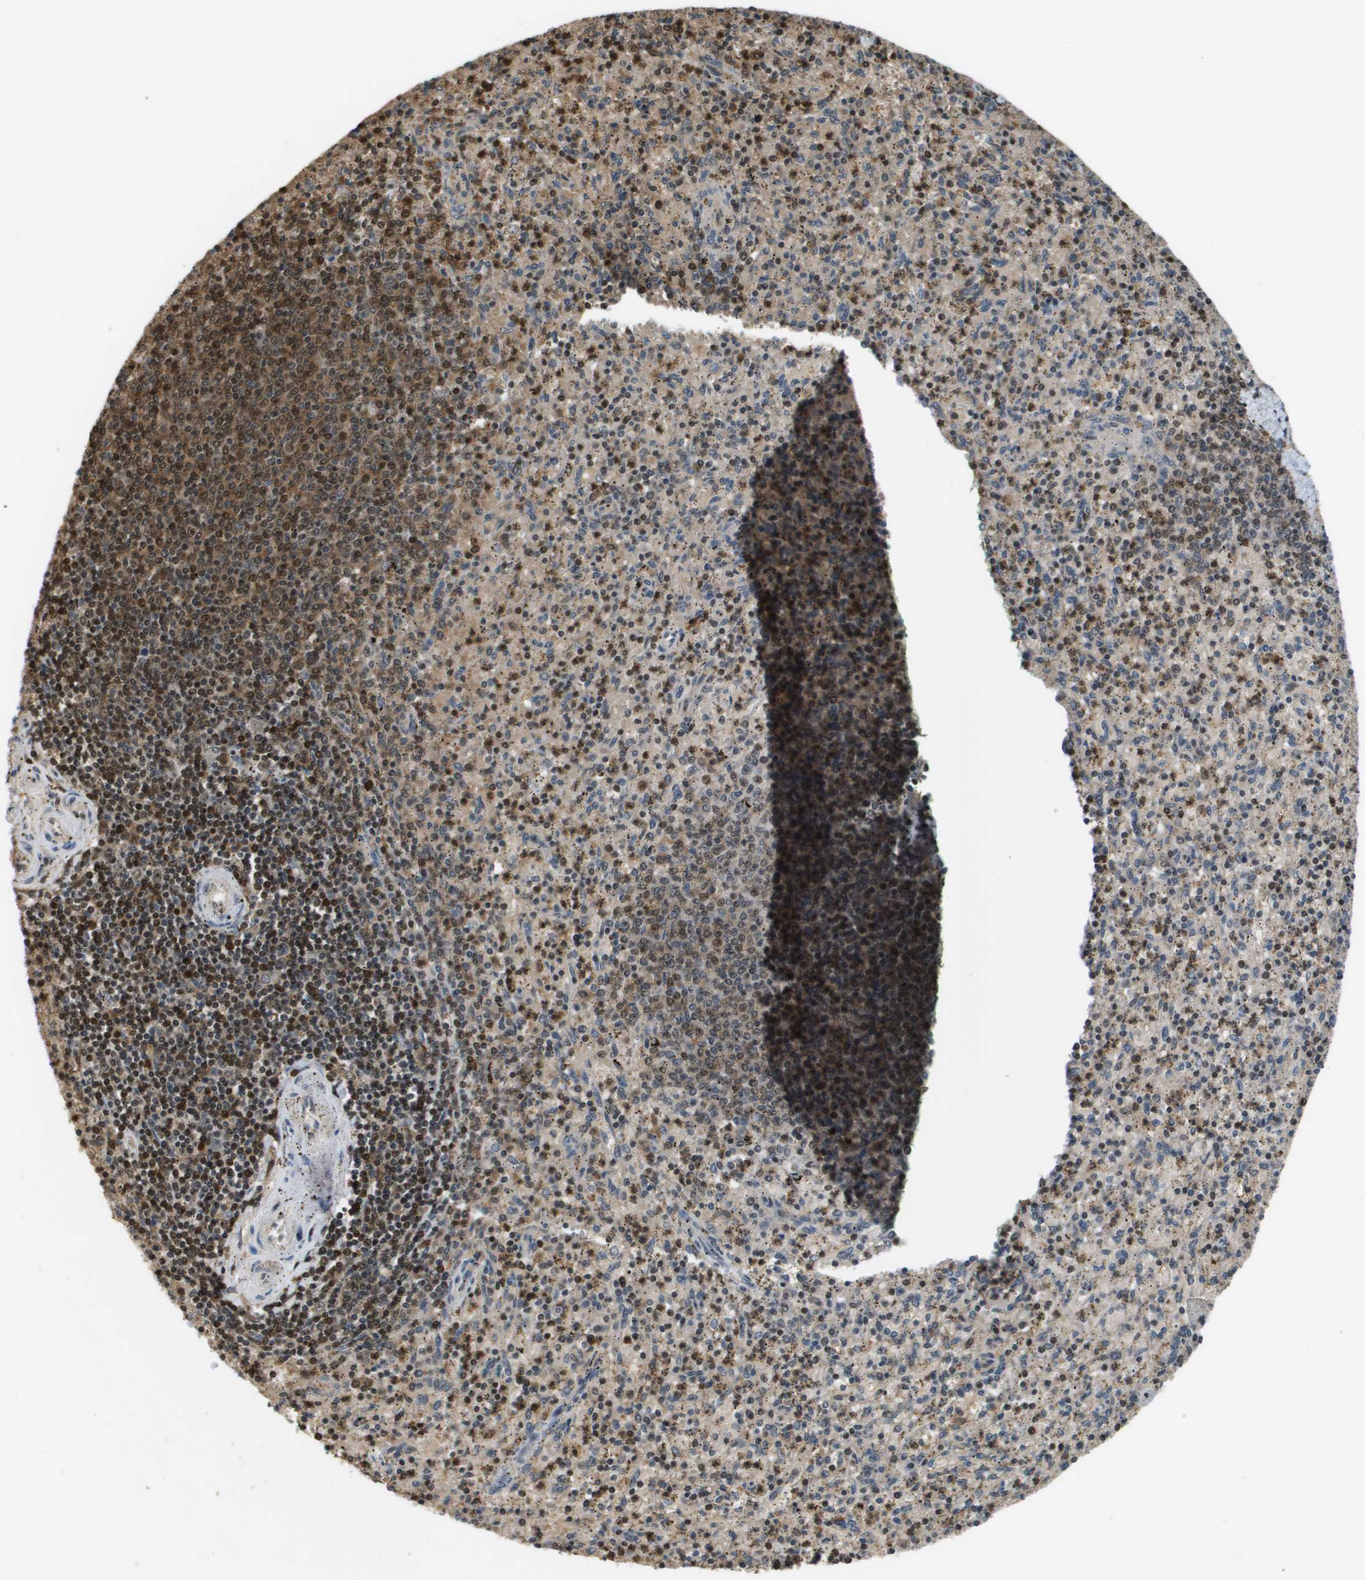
{"staining": {"intensity": "strong", "quantity": "25%-75%", "location": "nuclear"}, "tissue": "spleen", "cell_type": "Cells in red pulp", "image_type": "normal", "snomed": [{"axis": "morphology", "description": "Normal tissue, NOS"}, {"axis": "topography", "description": "Spleen"}], "caption": "Spleen stained for a protein shows strong nuclear positivity in cells in red pulp. The protein is stained brown, and the nuclei are stained in blue (DAB IHC with brightfield microscopy, high magnification).", "gene": "EP400", "patient": {"sex": "male", "age": 72}}